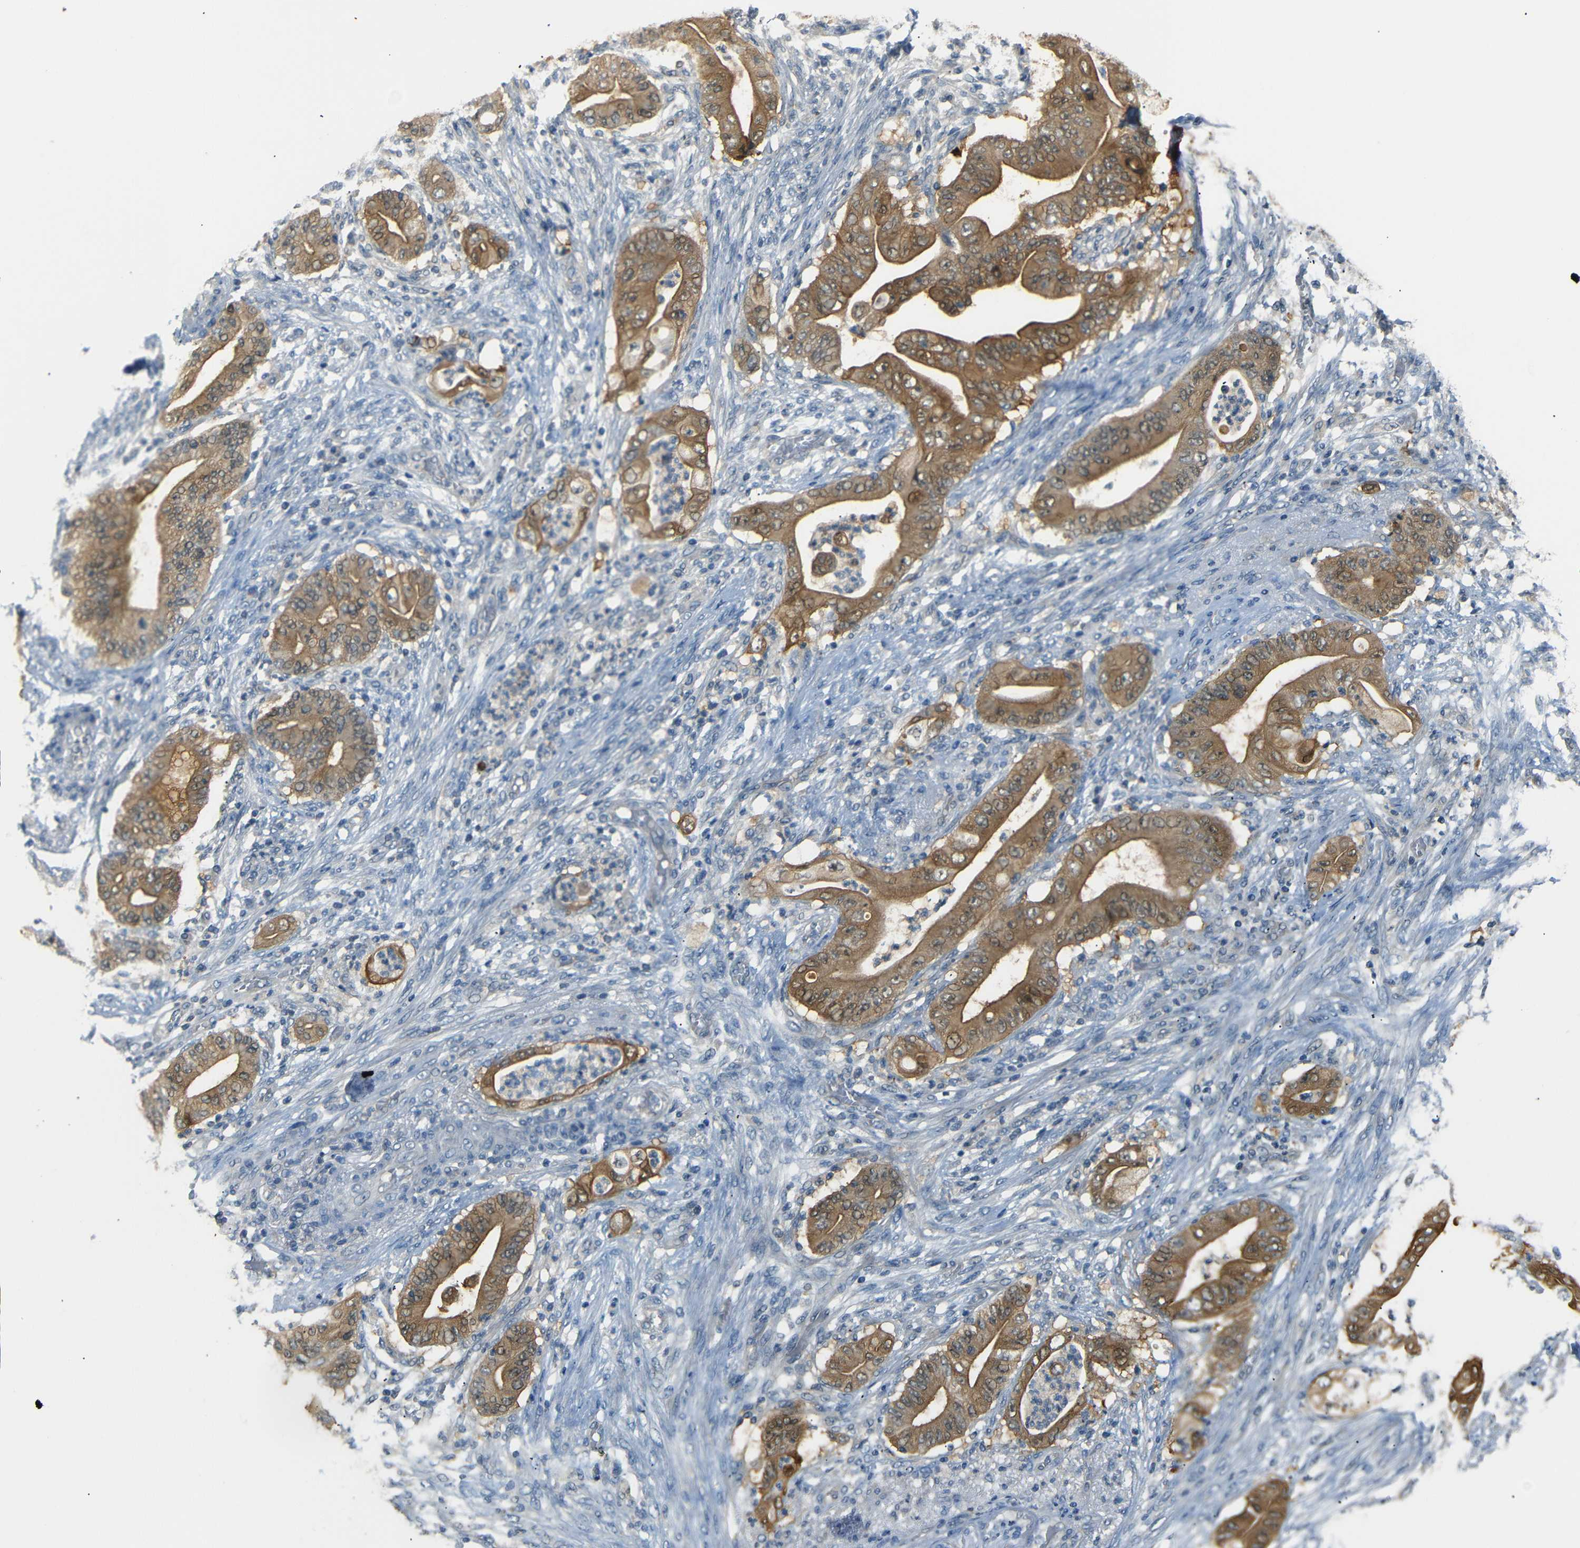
{"staining": {"intensity": "moderate", "quantity": ">75%", "location": "cytoplasmic/membranous"}, "tissue": "stomach cancer", "cell_type": "Tumor cells", "image_type": "cancer", "snomed": [{"axis": "morphology", "description": "Adenocarcinoma, NOS"}, {"axis": "topography", "description": "Stomach"}], "caption": "DAB (3,3'-diaminobenzidine) immunohistochemical staining of human stomach cancer (adenocarcinoma) demonstrates moderate cytoplasmic/membranous protein staining in approximately >75% of tumor cells. (IHC, brightfield microscopy, high magnification).", "gene": "SFN", "patient": {"sex": "female", "age": 73}}